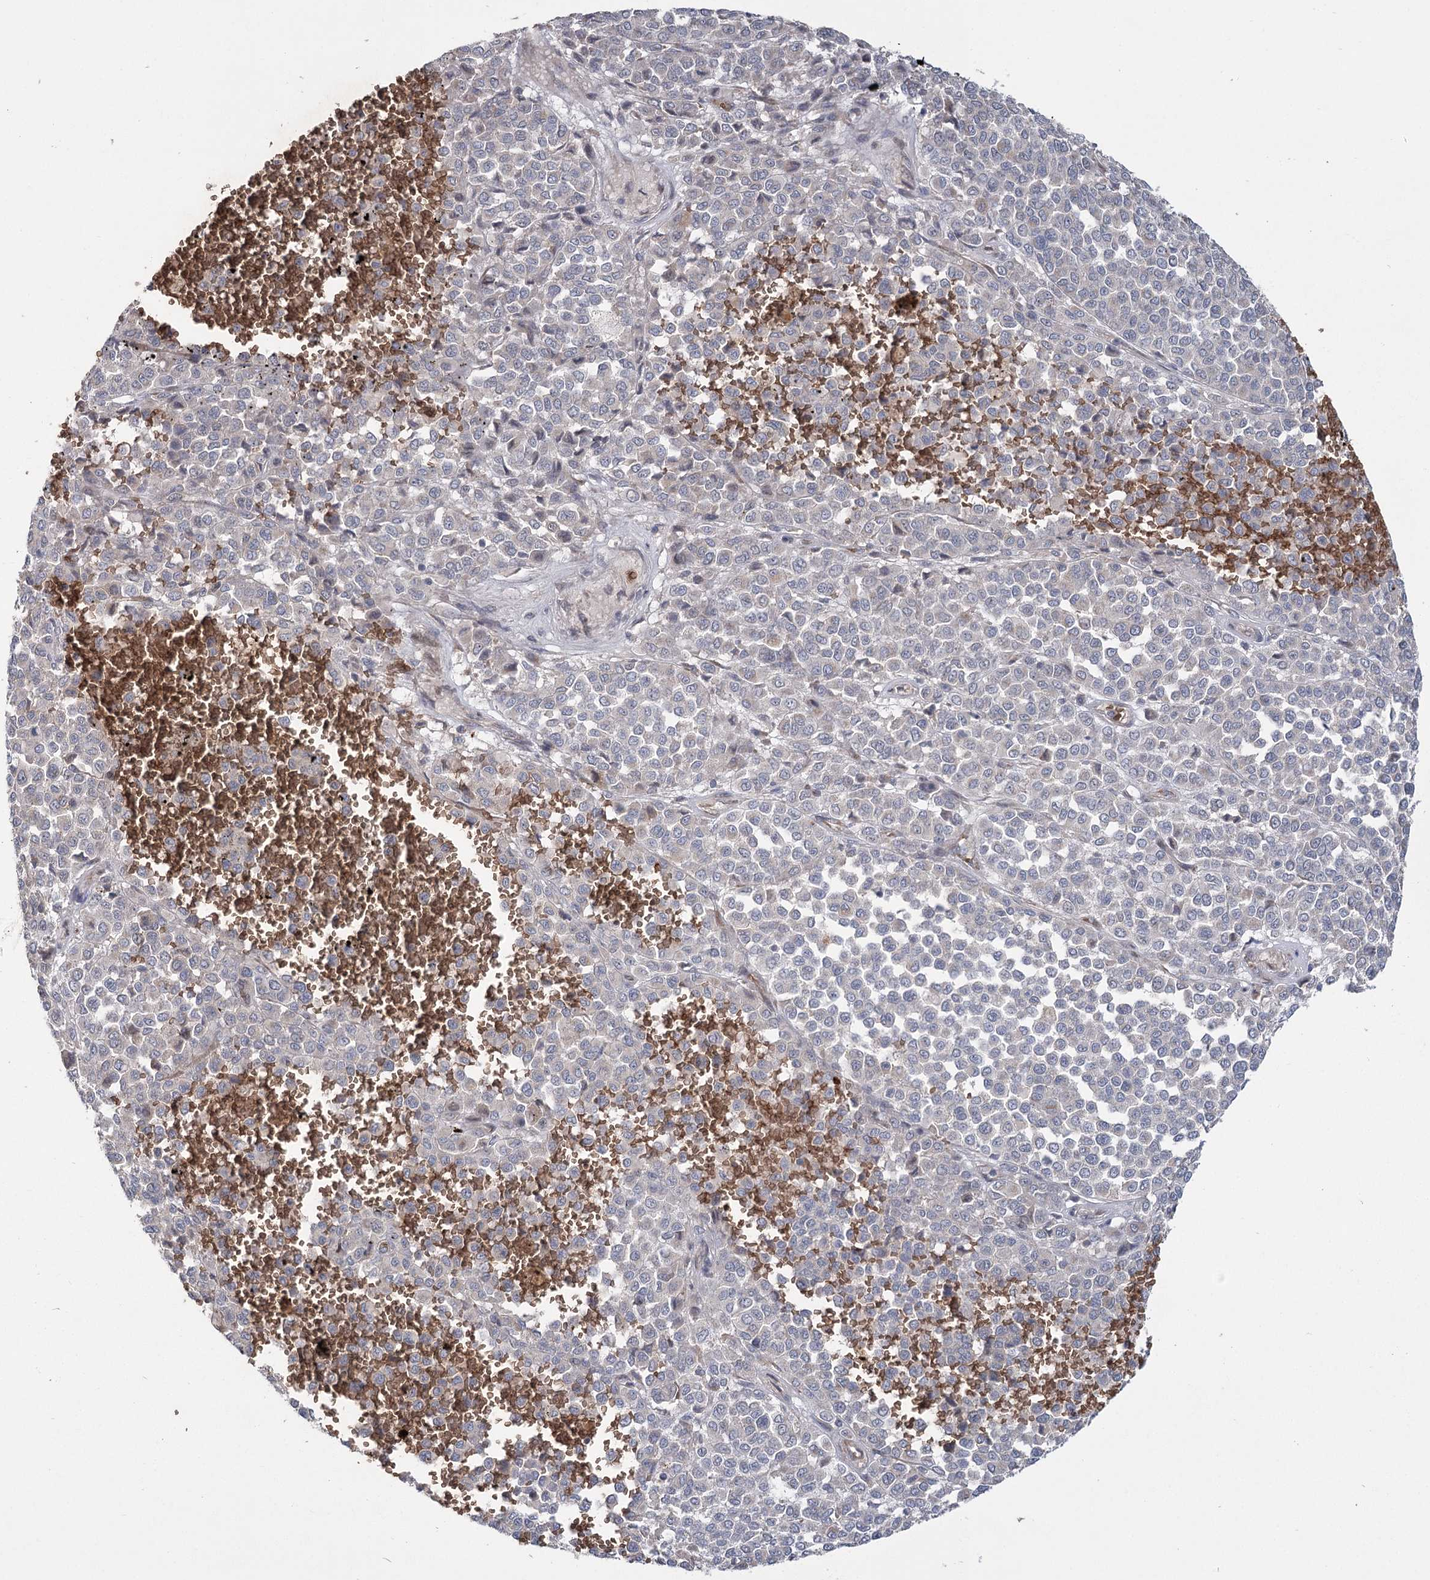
{"staining": {"intensity": "negative", "quantity": "none", "location": "none"}, "tissue": "melanoma", "cell_type": "Tumor cells", "image_type": "cancer", "snomed": [{"axis": "morphology", "description": "Malignant melanoma, Metastatic site"}, {"axis": "topography", "description": "Pancreas"}], "caption": "A high-resolution image shows immunohistochemistry staining of malignant melanoma (metastatic site), which shows no significant staining in tumor cells.", "gene": "NSMCE4A", "patient": {"sex": "female", "age": 30}}